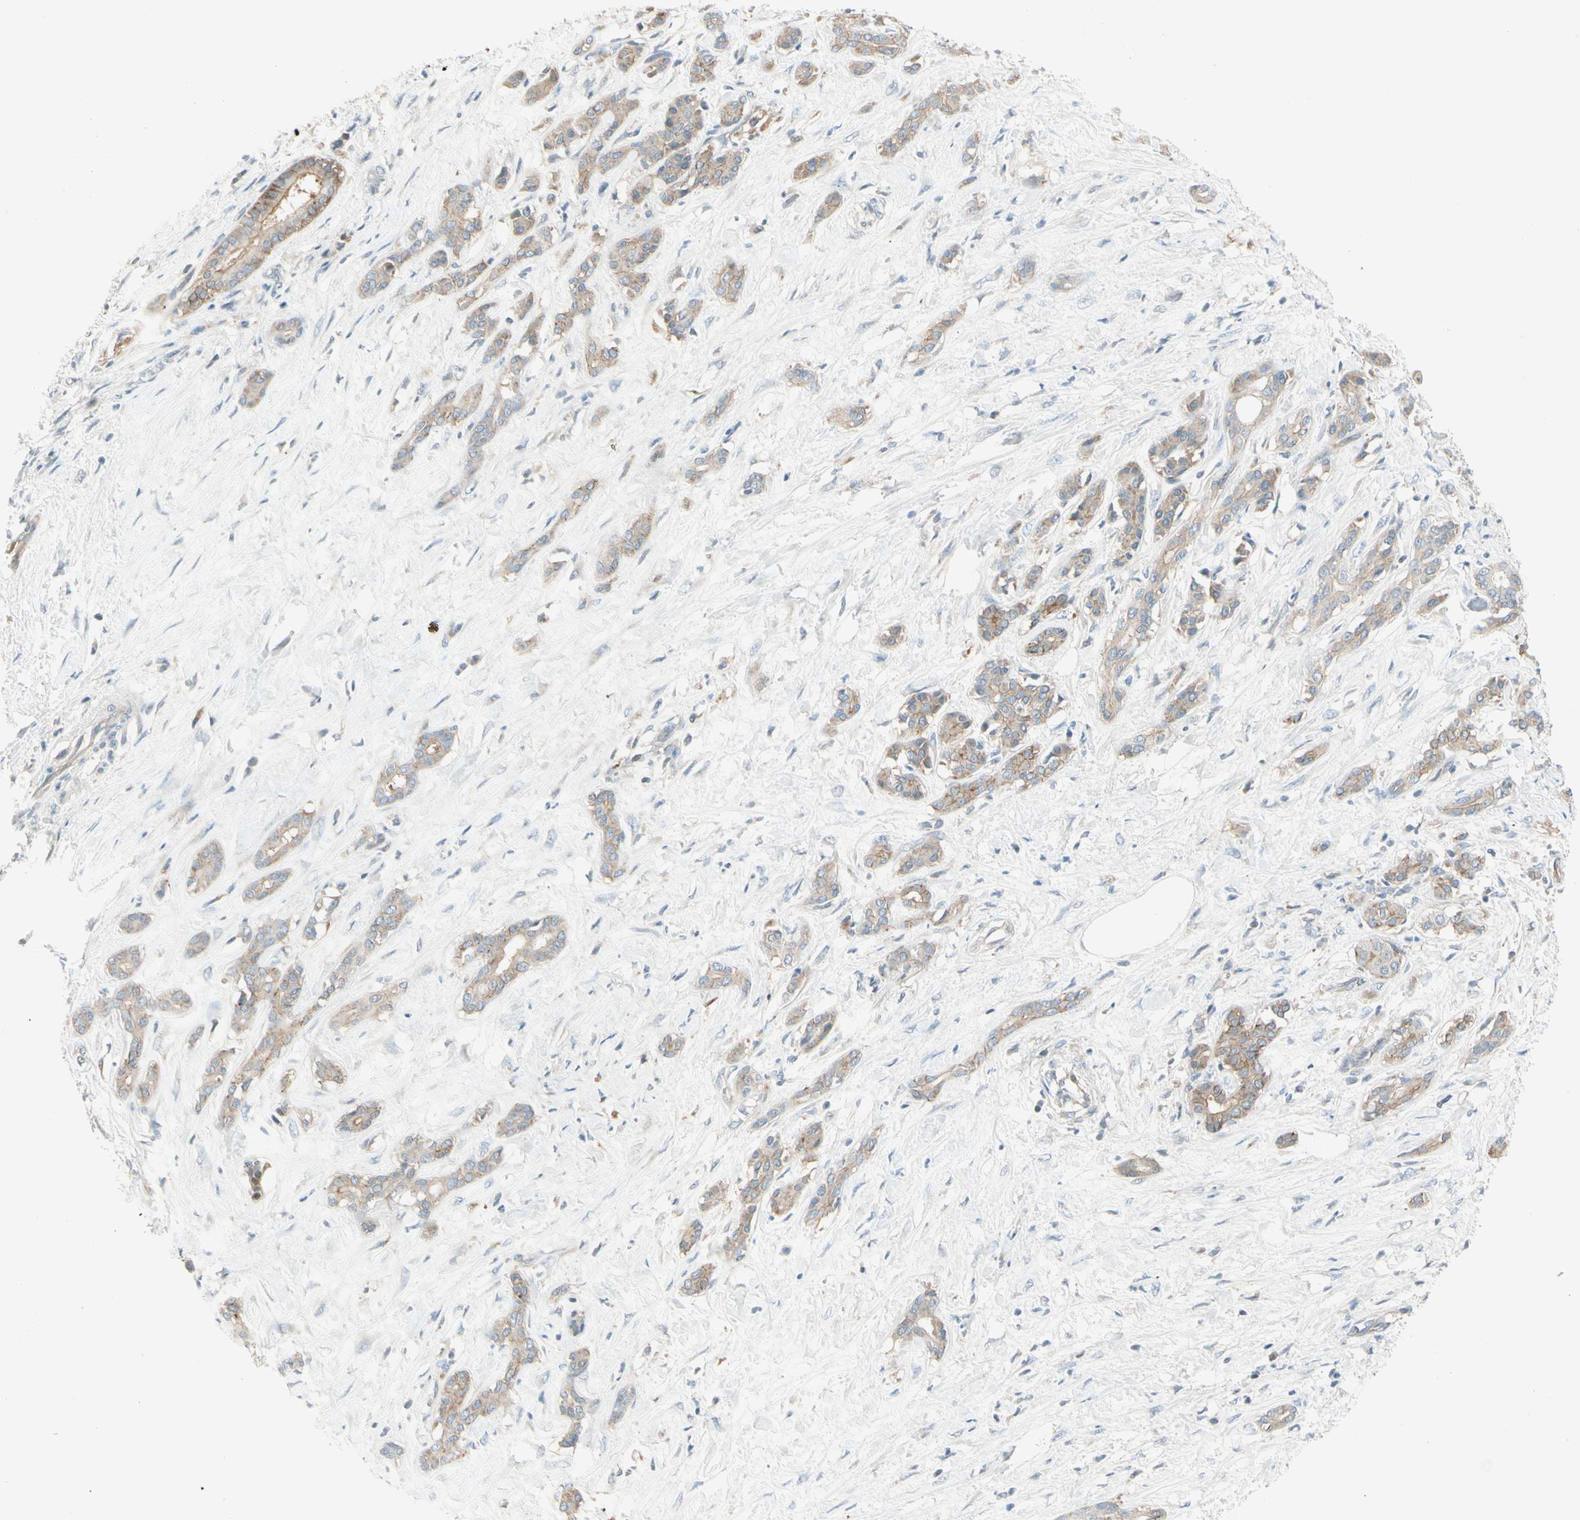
{"staining": {"intensity": "moderate", "quantity": ">75%", "location": "cytoplasmic/membranous"}, "tissue": "pancreatic cancer", "cell_type": "Tumor cells", "image_type": "cancer", "snomed": [{"axis": "morphology", "description": "Adenocarcinoma, NOS"}, {"axis": "topography", "description": "Pancreas"}], "caption": "The immunohistochemical stain labels moderate cytoplasmic/membranous expression in tumor cells of pancreatic cancer (adenocarcinoma) tissue.", "gene": "IL1R1", "patient": {"sex": "male", "age": 41}}